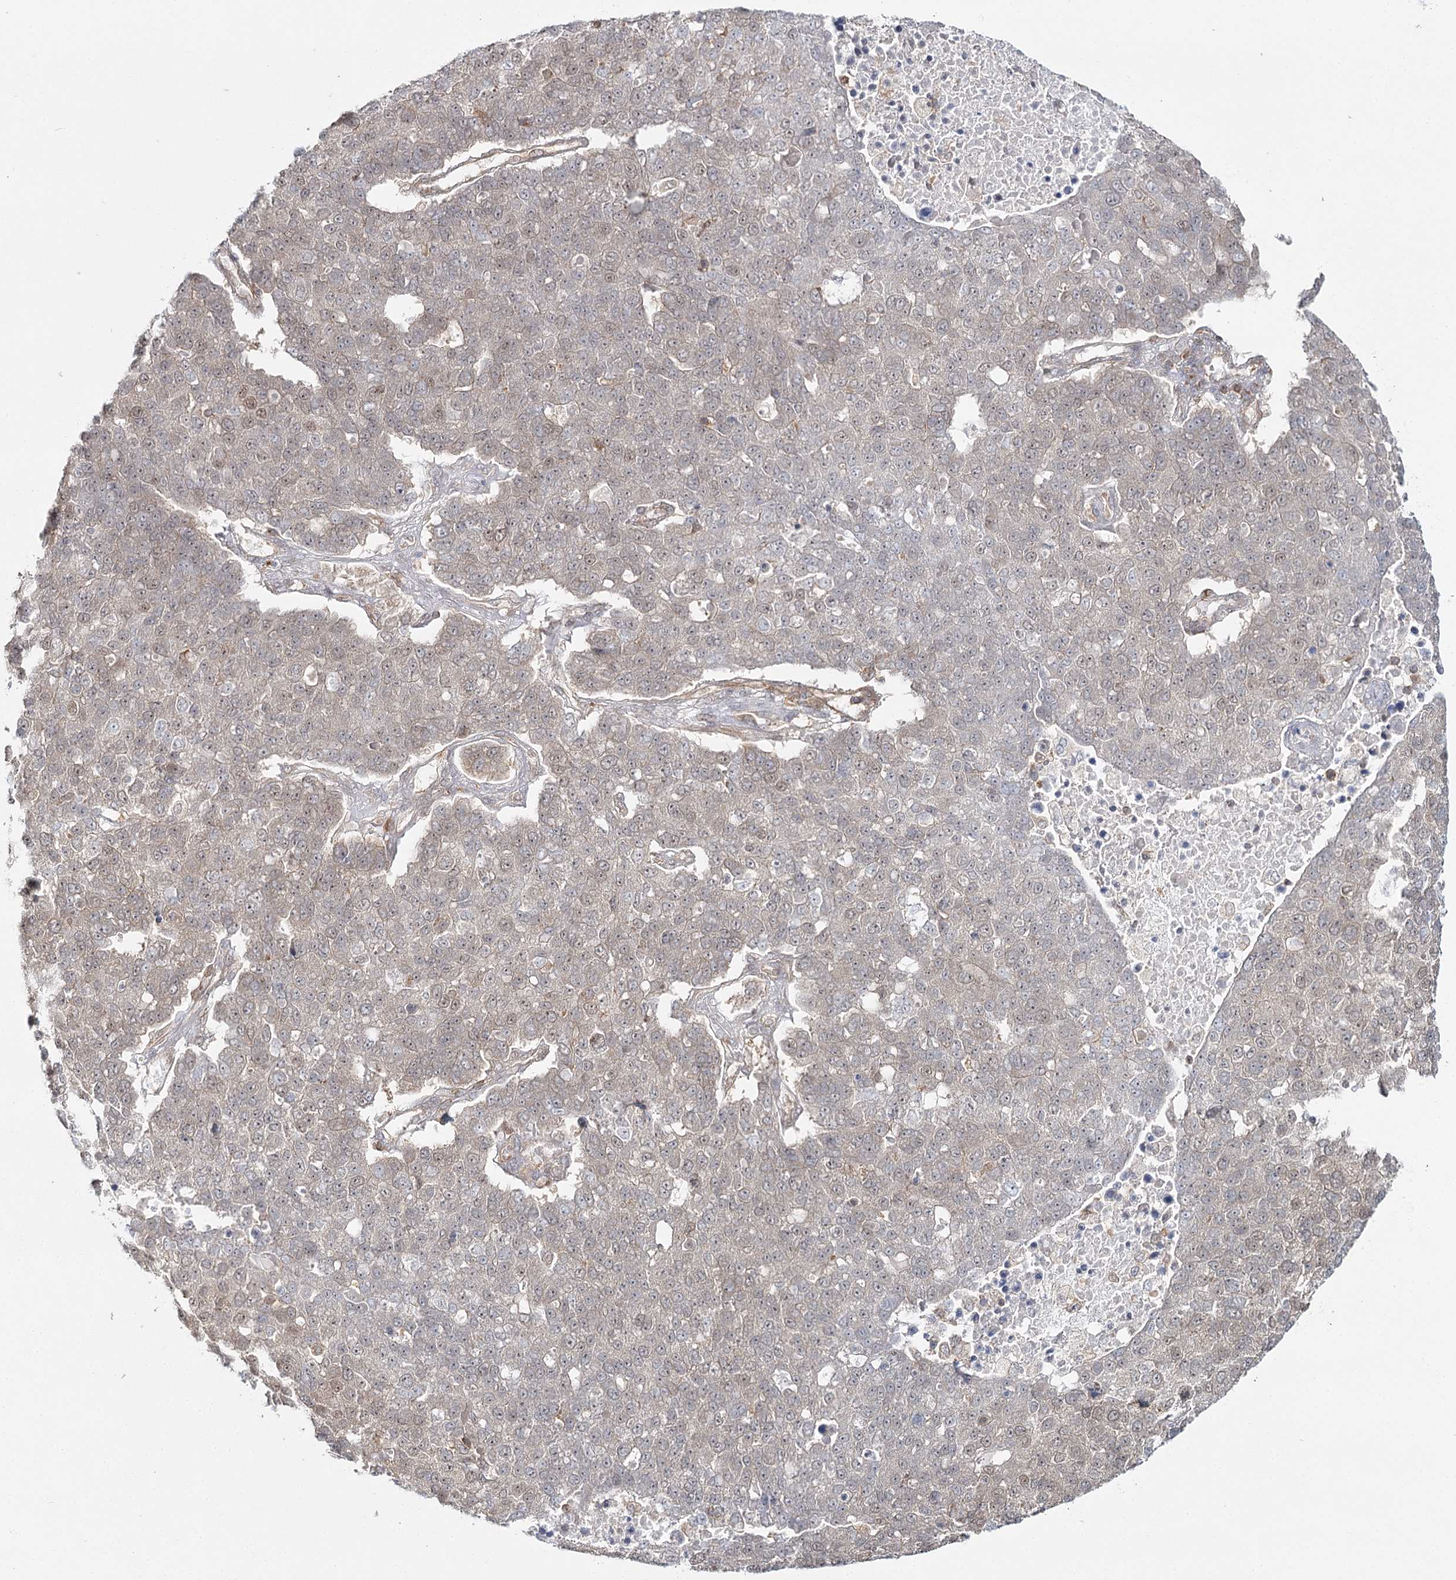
{"staining": {"intensity": "weak", "quantity": "<25%", "location": "cytoplasmic/membranous,nuclear"}, "tissue": "pancreatic cancer", "cell_type": "Tumor cells", "image_type": "cancer", "snomed": [{"axis": "morphology", "description": "Adenocarcinoma, NOS"}, {"axis": "topography", "description": "Pancreas"}], "caption": "This is an IHC image of human pancreatic adenocarcinoma. There is no expression in tumor cells.", "gene": "FAM120B", "patient": {"sex": "female", "age": 61}}